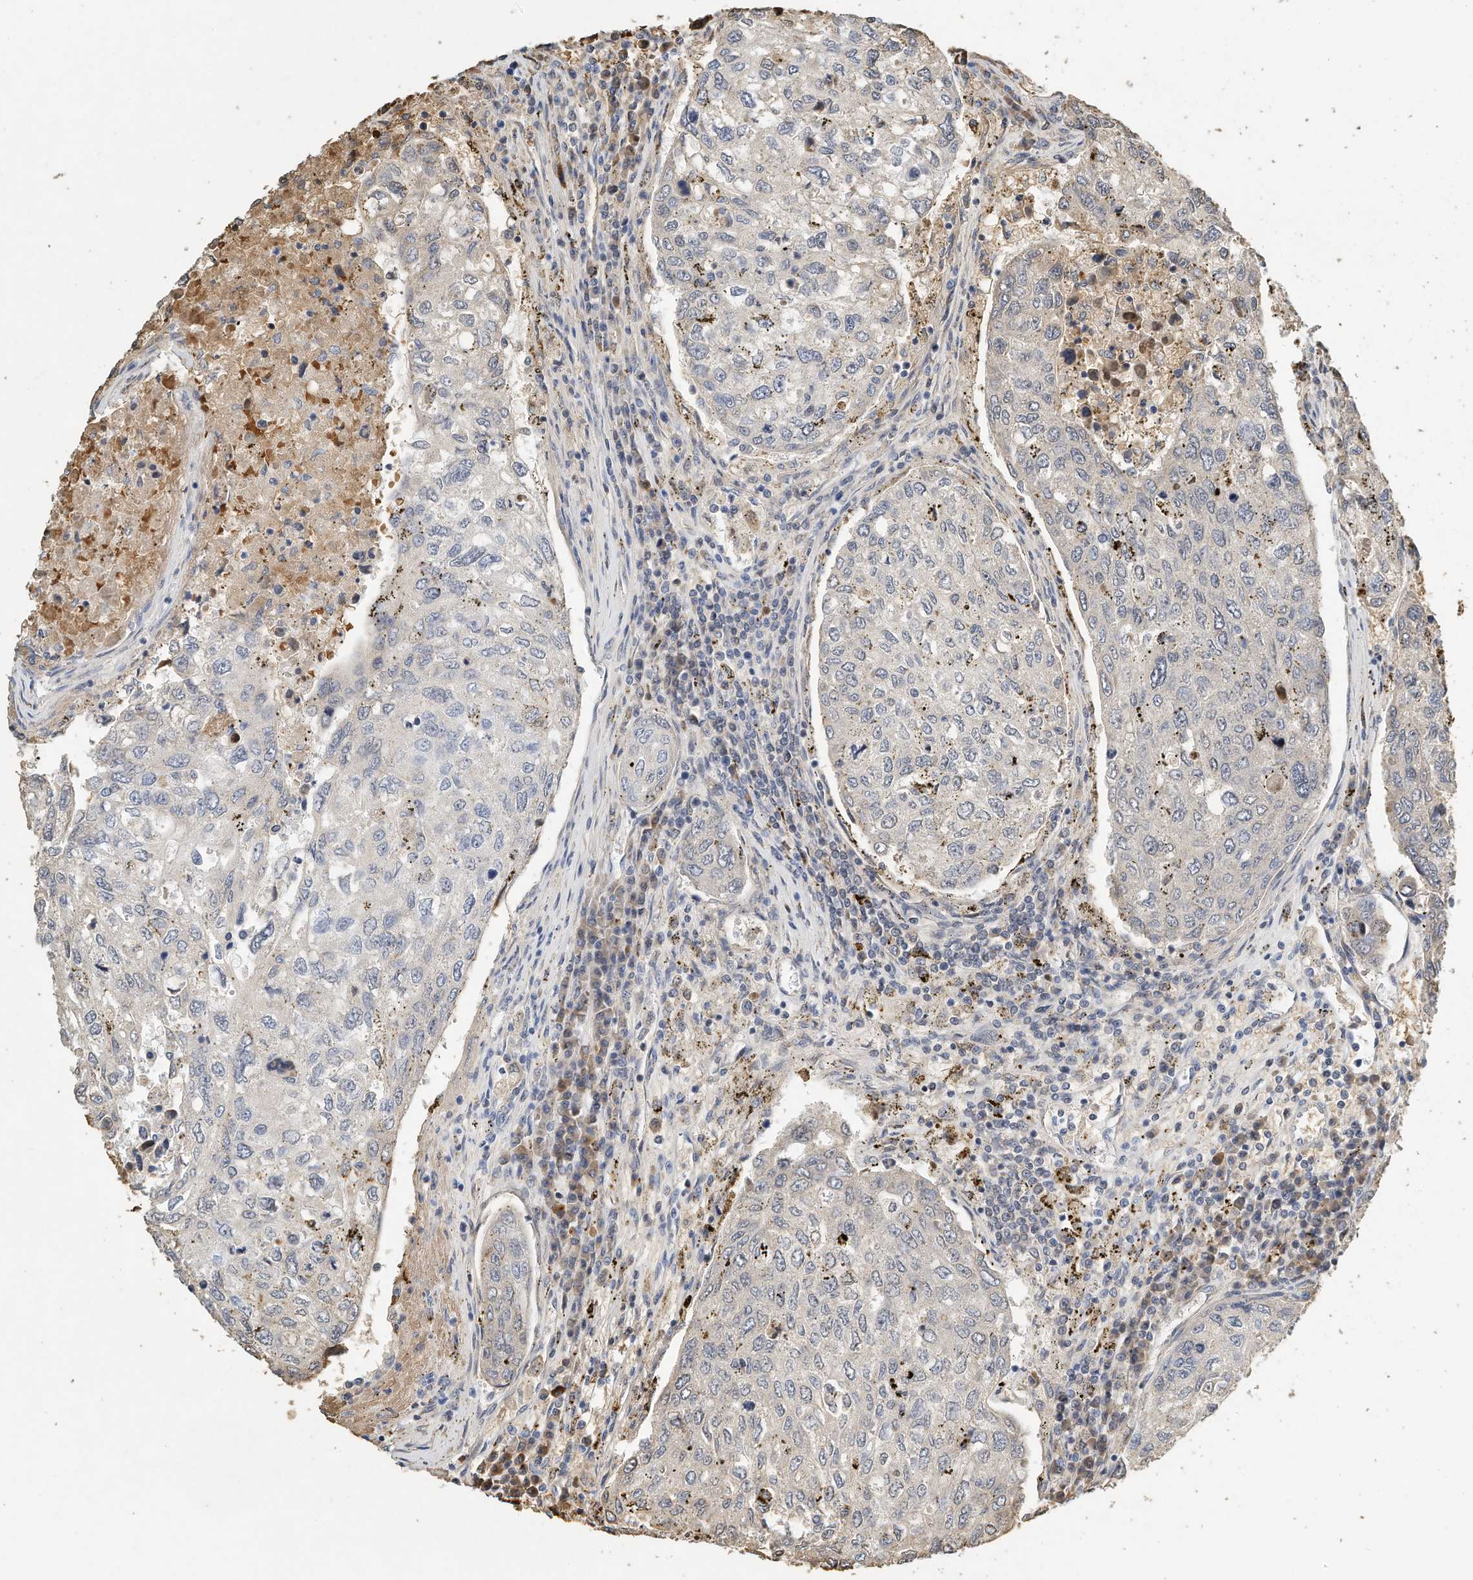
{"staining": {"intensity": "moderate", "quantity": "<25%", "location": "cytoplasmic/membranous"}, "tissue": "urothelial cancer", "cell_type": "Tumor cells", "image_type": "cancer", "snomed": [{"axis": "morphology", "description": "Urothelial carcinoma, High grade"}, {"axis": "topography", "description": "Lymph node"}, {"axis": "topography", "description": "Urinary bladder"}], "caption": "Immunohistochemical staining of urothelial carcinoma (high-grade) reveals low levels of moderate cytoplasmic/membranous positivity in approximately <25% of tumor cells. The staining was performed using DAB (3,3'-diaminobenzidine) to visualize the protein expression in brown, while the nuclei were stained in blue with hematoxylin (Magnification: 20x).", "gene": "RCAN3", "patient": {"sex": "male", "age": 51}}